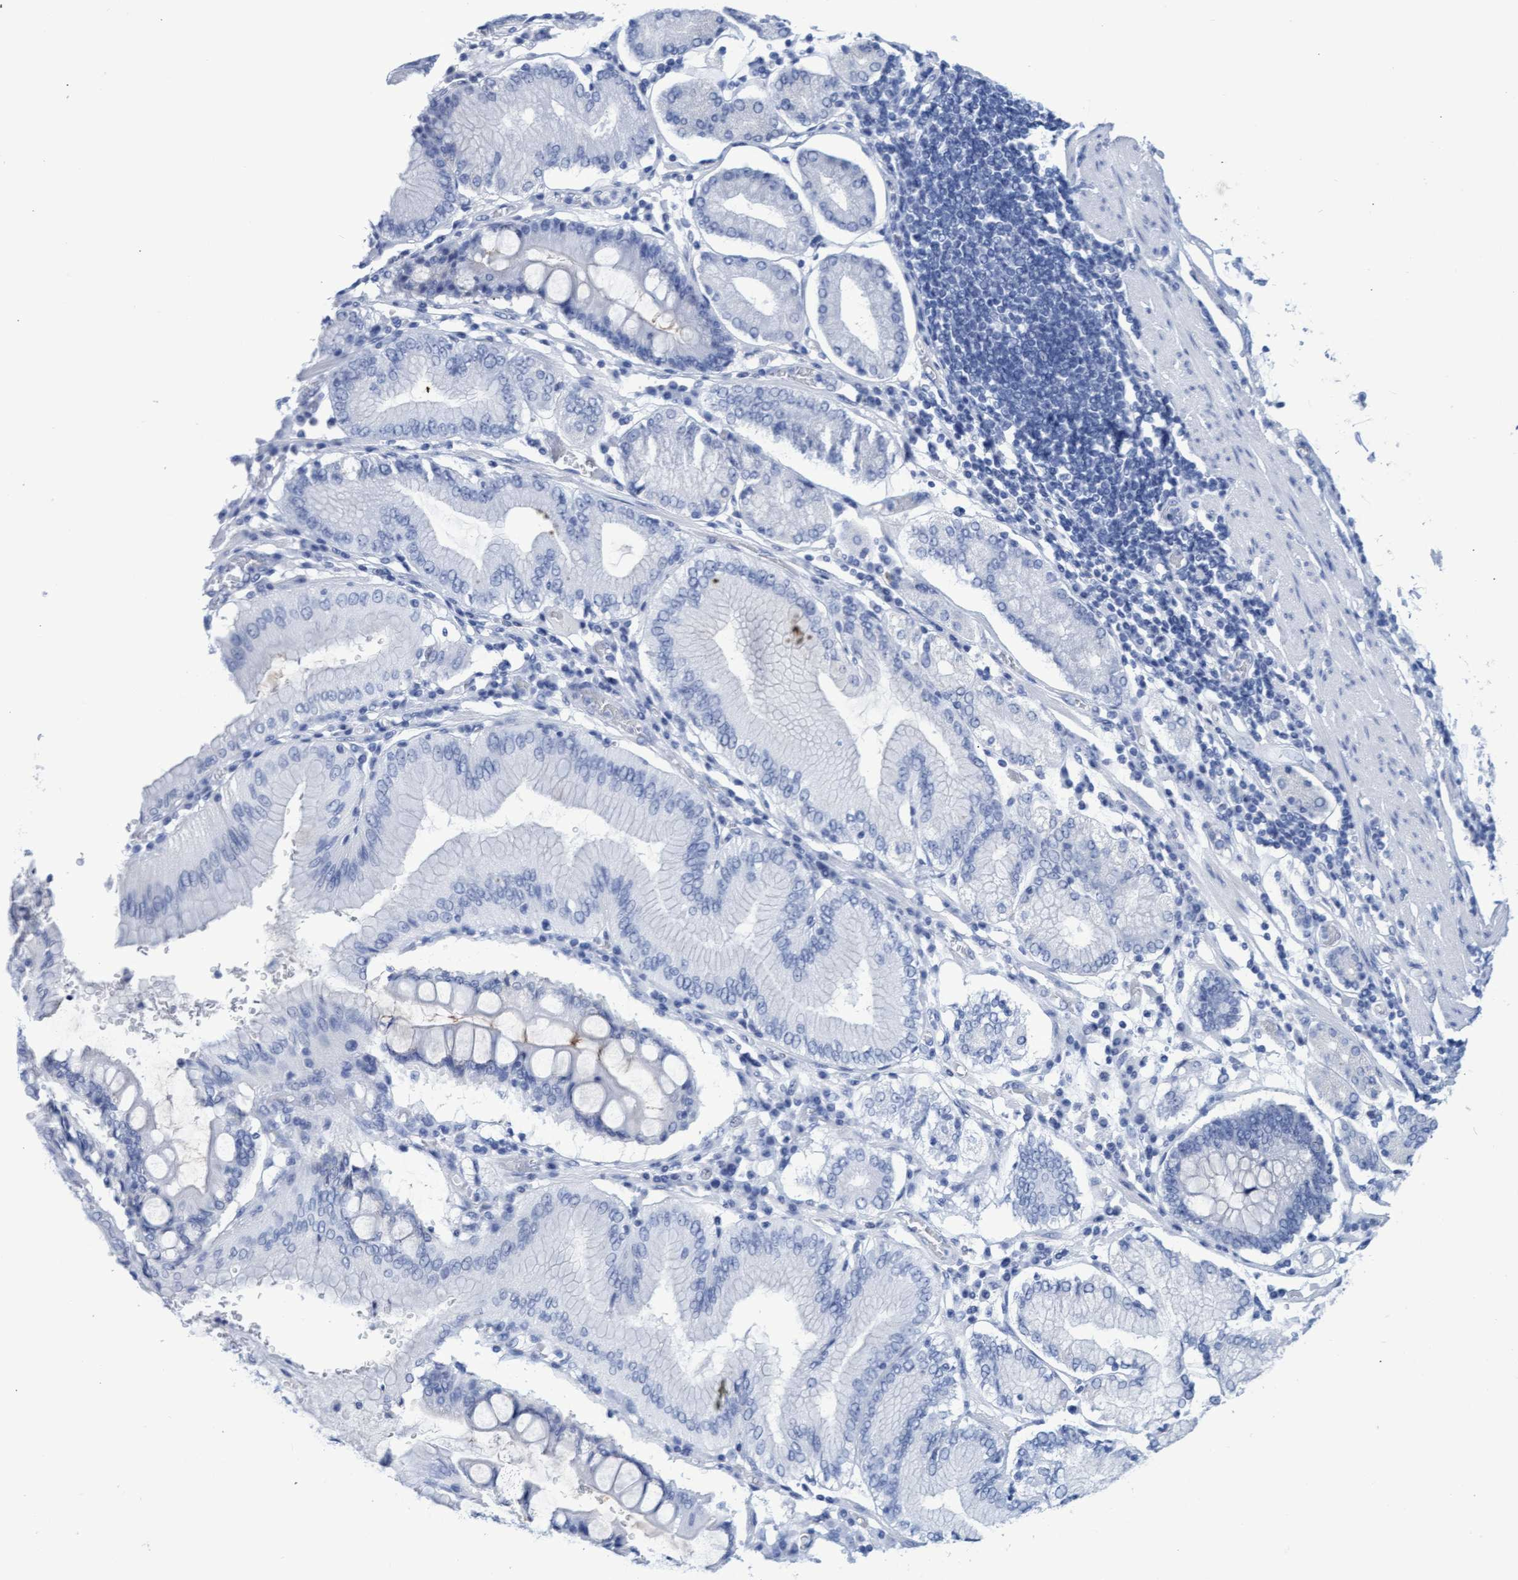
{"staining": {"intensity": "negative", "quantity": "none", "location": "none"}, "tissue": "stomach cancer", "cell_type": "Tumor cells", "image_type": "cancer", "snomed": [{"axis": "morphology", "description": "Adenocarcinoma, NOS"}, {"axis": "topography", "description": "Stomach"}], "caption": "Protein analysis of stomach cancer displays no significant staining in tumor cells.", "gene": "INSL6", "patient": {"sex": "female", "age": 73}}